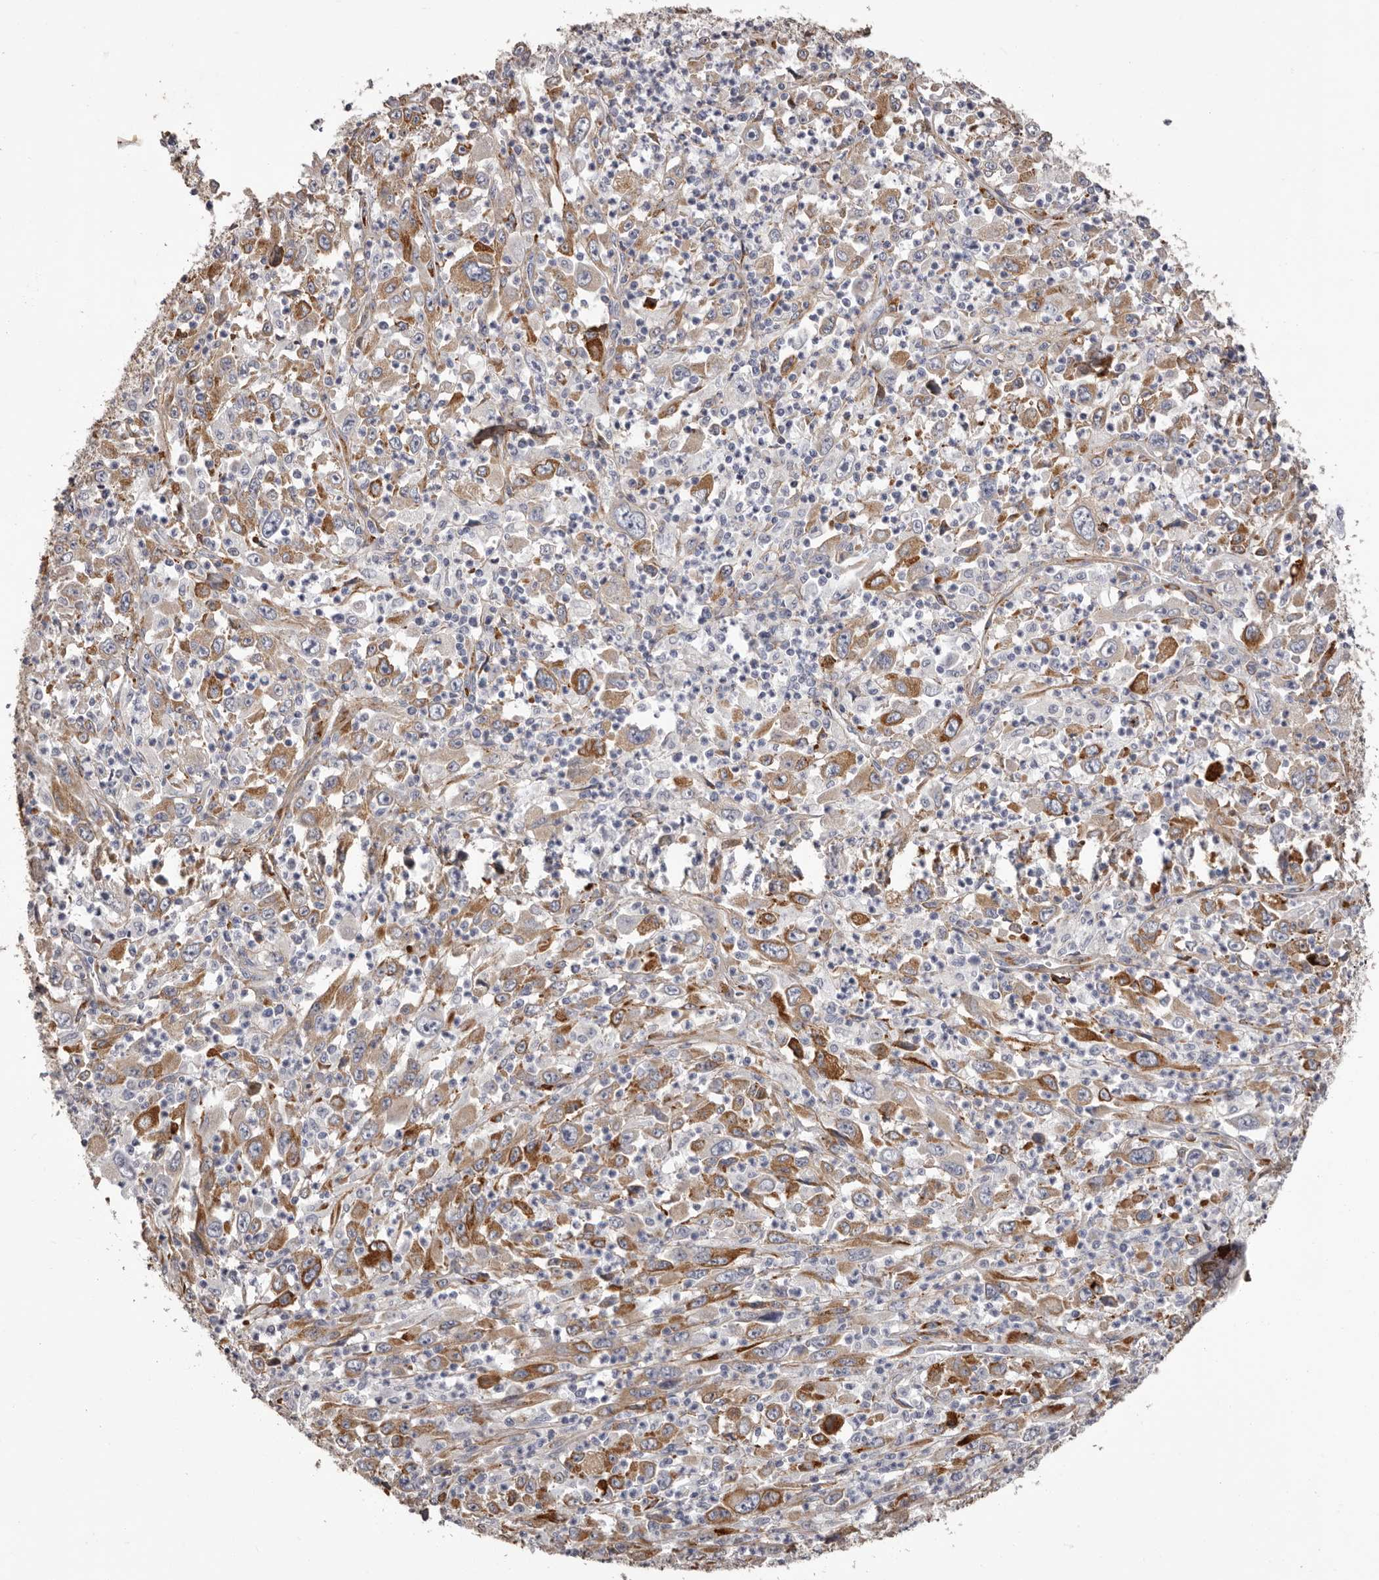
{"staining": {"intensity": "moderate", "quantity": "25%-75%", "location": "cytoplasmic/membranous"}, "tissue": "melanoma", "cell_type": "Tumor cells", "image_type": "cancer", "snomed": [{"axis": "morphology", "description": "Malignant melanoma, Metastatic site"}, {"axis": "topography", "description": "Skin"}], "caption": "The micrograph demonstrates staining of melanoma, revealing moderate cytoplasmic/membranous protein positivity (brown color) within tumor cells.", "gene": "COL6A1", "patient": {"sex": "female", "age": 56}}